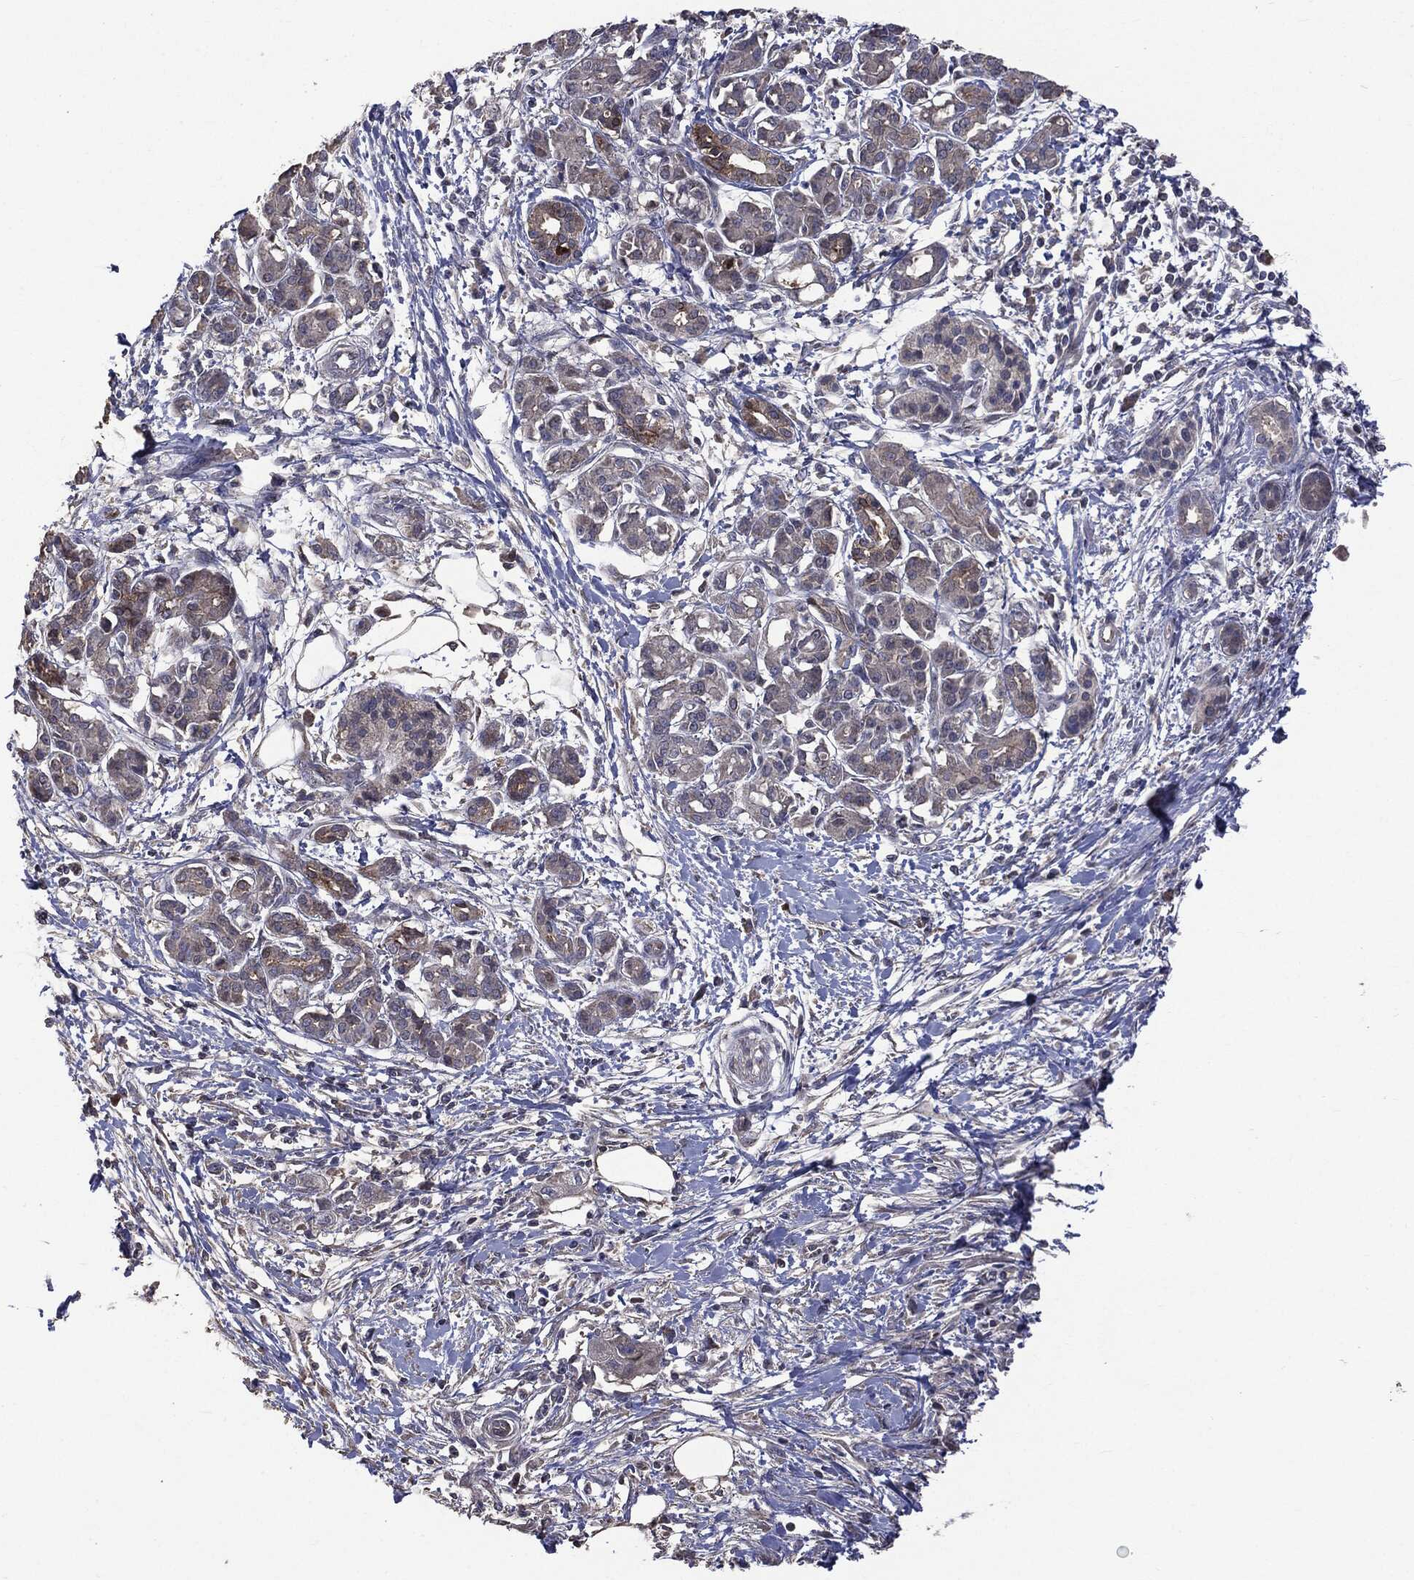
{"staining": {"intensity": "weak", "quantity": "<25%", "location": "cytoplasmic/membranous"}, "tissue": "pancreatic cancer", "cell_type": "Tumor cells", "image_type": "cancer", "snomed": [{"axis": "morphology", "description": "Adenocarcinoma, NOS"}, {"axis": "topography", "description": "Pancreas"}], "caption": "Human adenocarcinoma (pancreatic) stained for a protein using IHC reveals no expression in tumor cells.", "gene": "MTOR", "patient": {"sex": "male", "age": 72}}